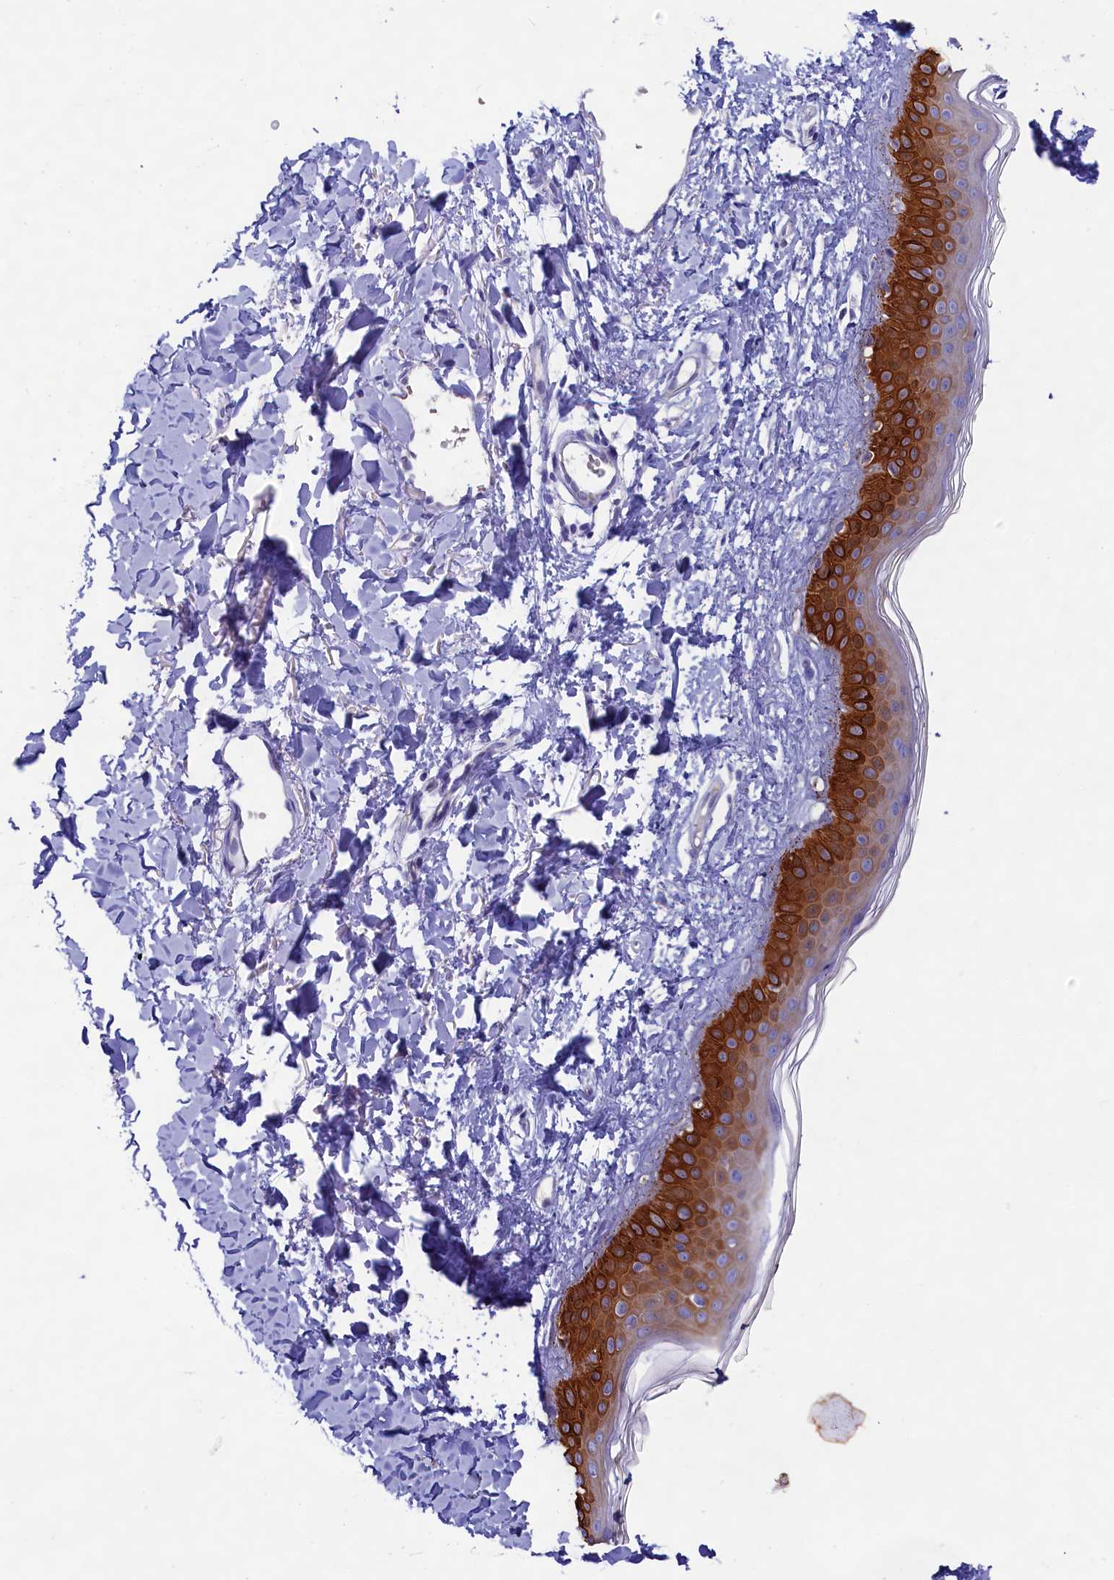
{"staining": {"intensity": "negative", "quantity": "none", "location": "none"}, "tissue": "skin", "cell_type": "Fibroblasts", "image_type": "normal", "snomed": [{"axis": "morphology", "description": "Normal tissue, NOS"}, {"axis": "topography", "description": "Skin"}], "caption": "IHC image of normal human skin stained for a protein (brown), which reveals no staining in fibroblasts.", "gene": "SULT2A1", "patient": {"sex": "female", "age": 58}}